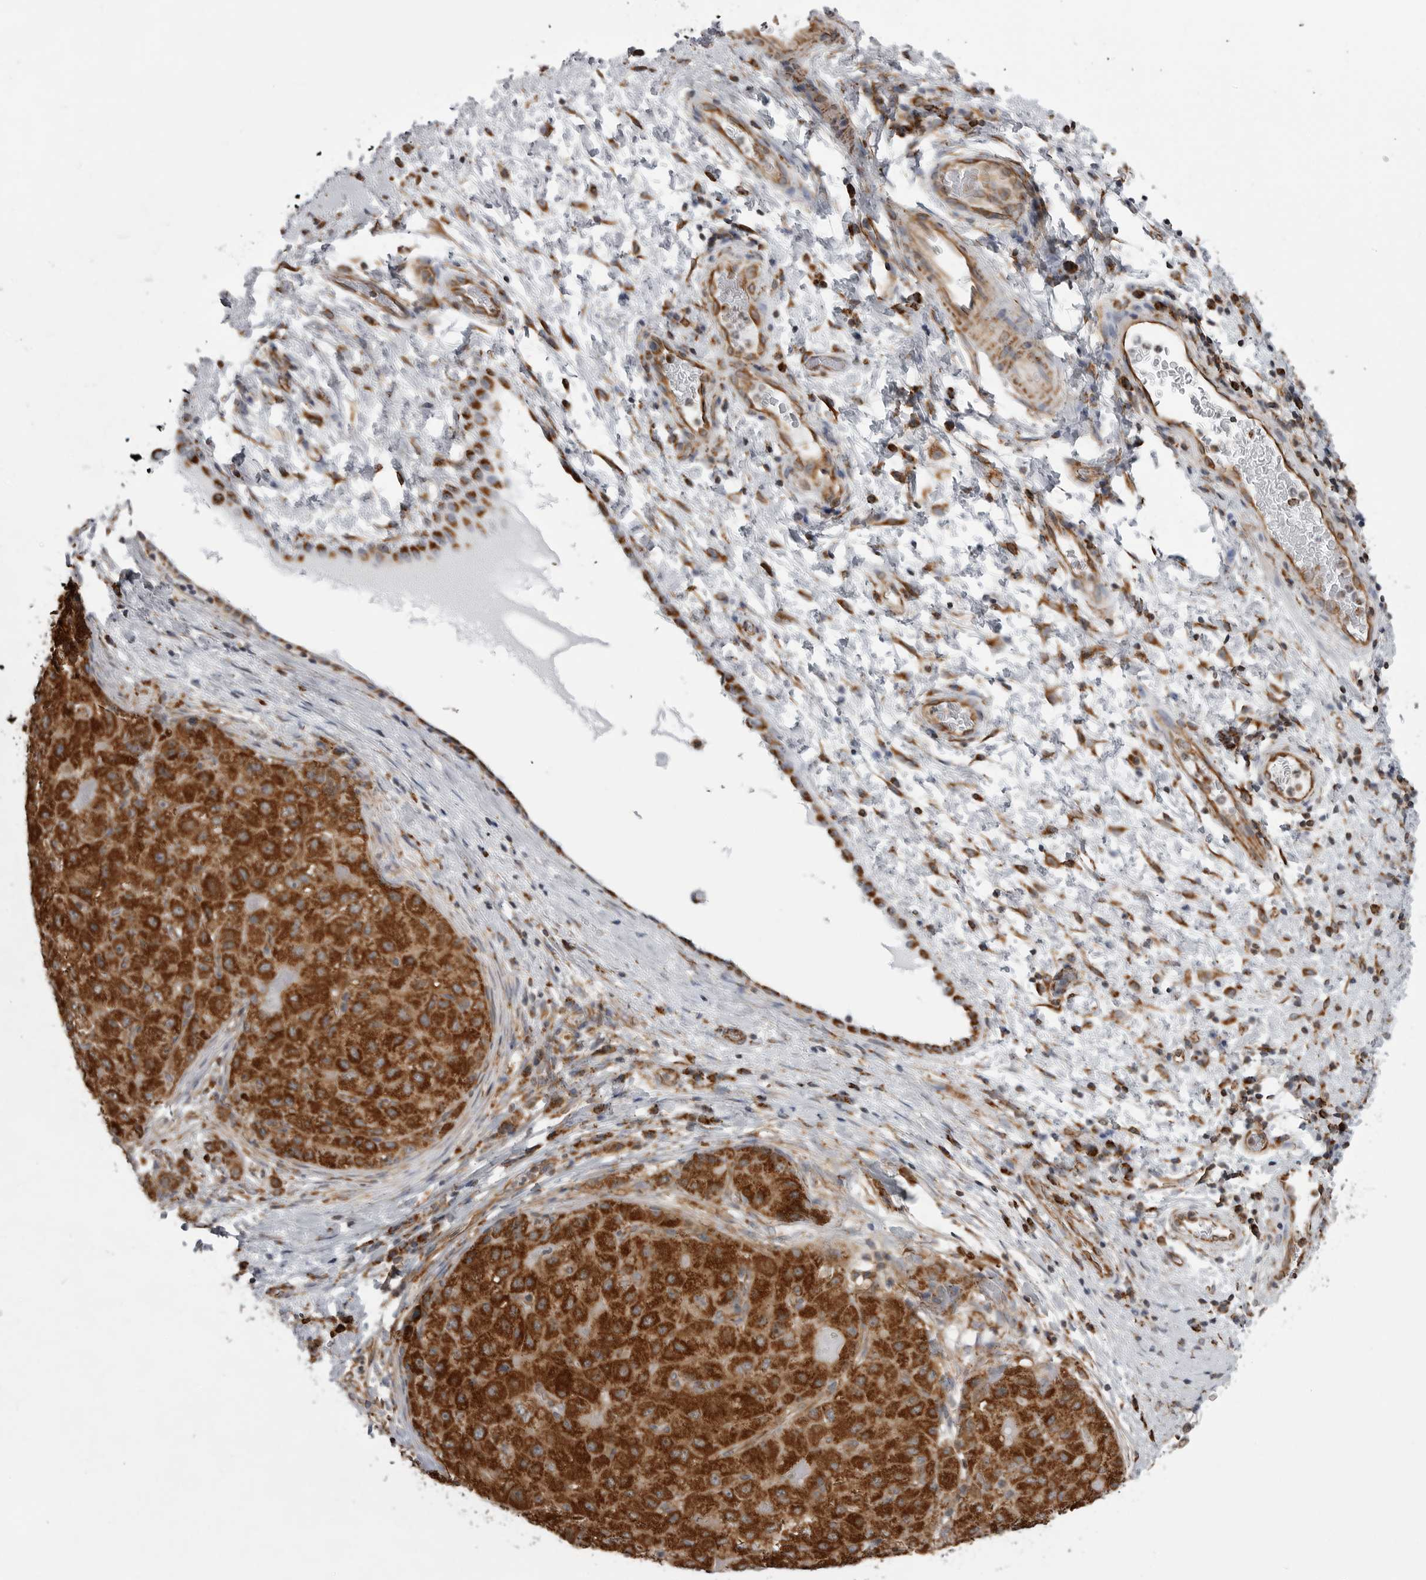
{"staining": {"intensity": "strong", "quantity": ">75%", "location": "cytoplasmic/membranous"}, "tissue": "liver cancer", "cell_type": "Tumor cells", "image_type": "cancer", "snomed": [{"axis": "morphology", "description": "Carcinoma, Hepatocellular, NOS"}, {"axis": "topography", "description": "Liver"}], "caption": "Tumor cells display high levels of strong cytoplasmic/membranous expression in approximately >75% of cells in human liver cancer. The protein is shown in brown color, while the nuclei are stained blue.", "gene": "FH", "patient": {"sex": "male", "age": 80}}